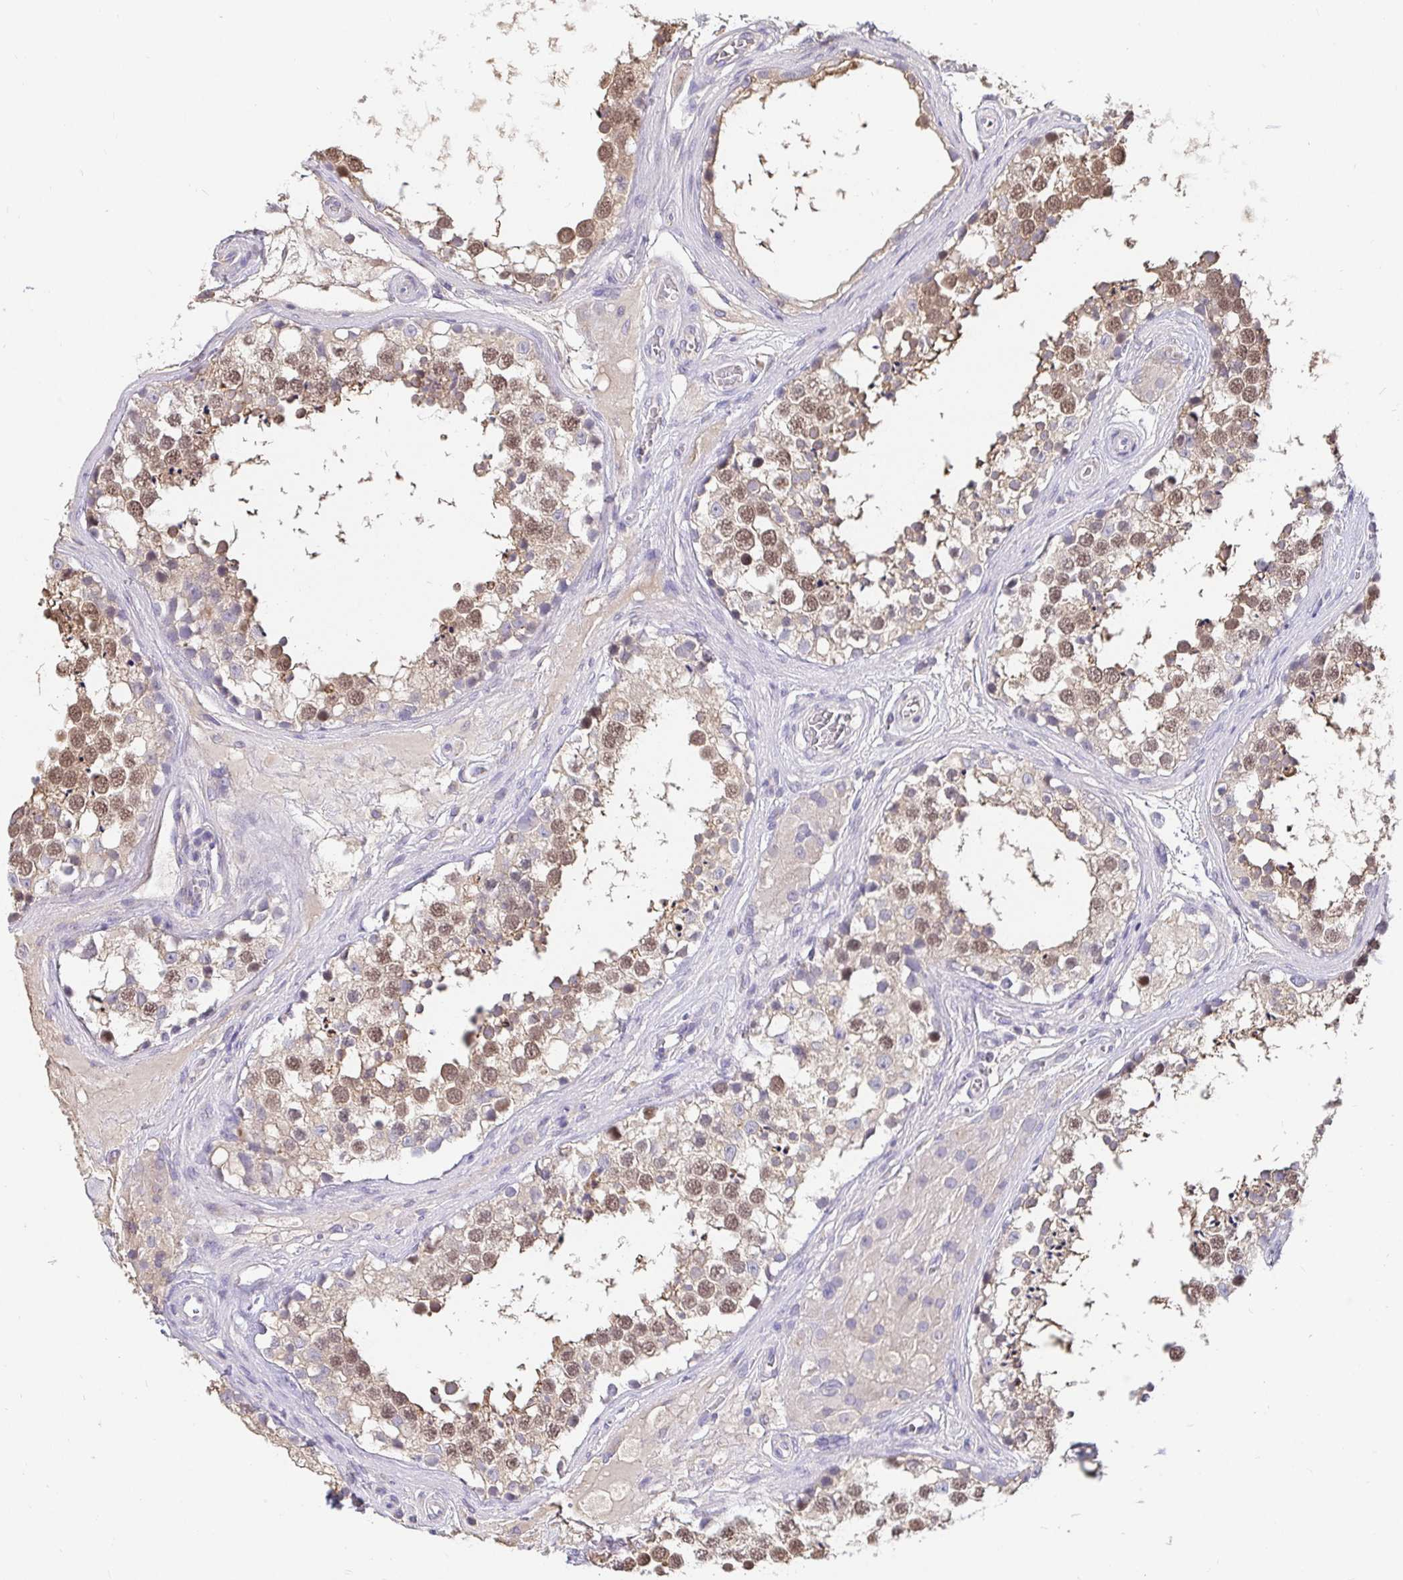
{"staining": {"intensity": "moderate", "quantity": "25%-75%", "location": "nuclear"}, "tissue": "testis", "cell_type": "Cells in seminiferous ducts", "image_type": "normal", "snomed": [{"axis": "morphology", "description": "Normal tissue, NOS"}, {"axis": "morphology", "description": "Seminoma, NOS"}, {"axis": "topography", "description": "Testis"}], "caption": "This photomicrograph displays unremarkable testis stained with IHC to label a protein in brown. The nuclear of cells in seminiferous ducts show moderate positivity for the protein. Nuclei are counter-stained blue.", "gene": "ANLN", "patient": {"sex": "male", "age": 65}}